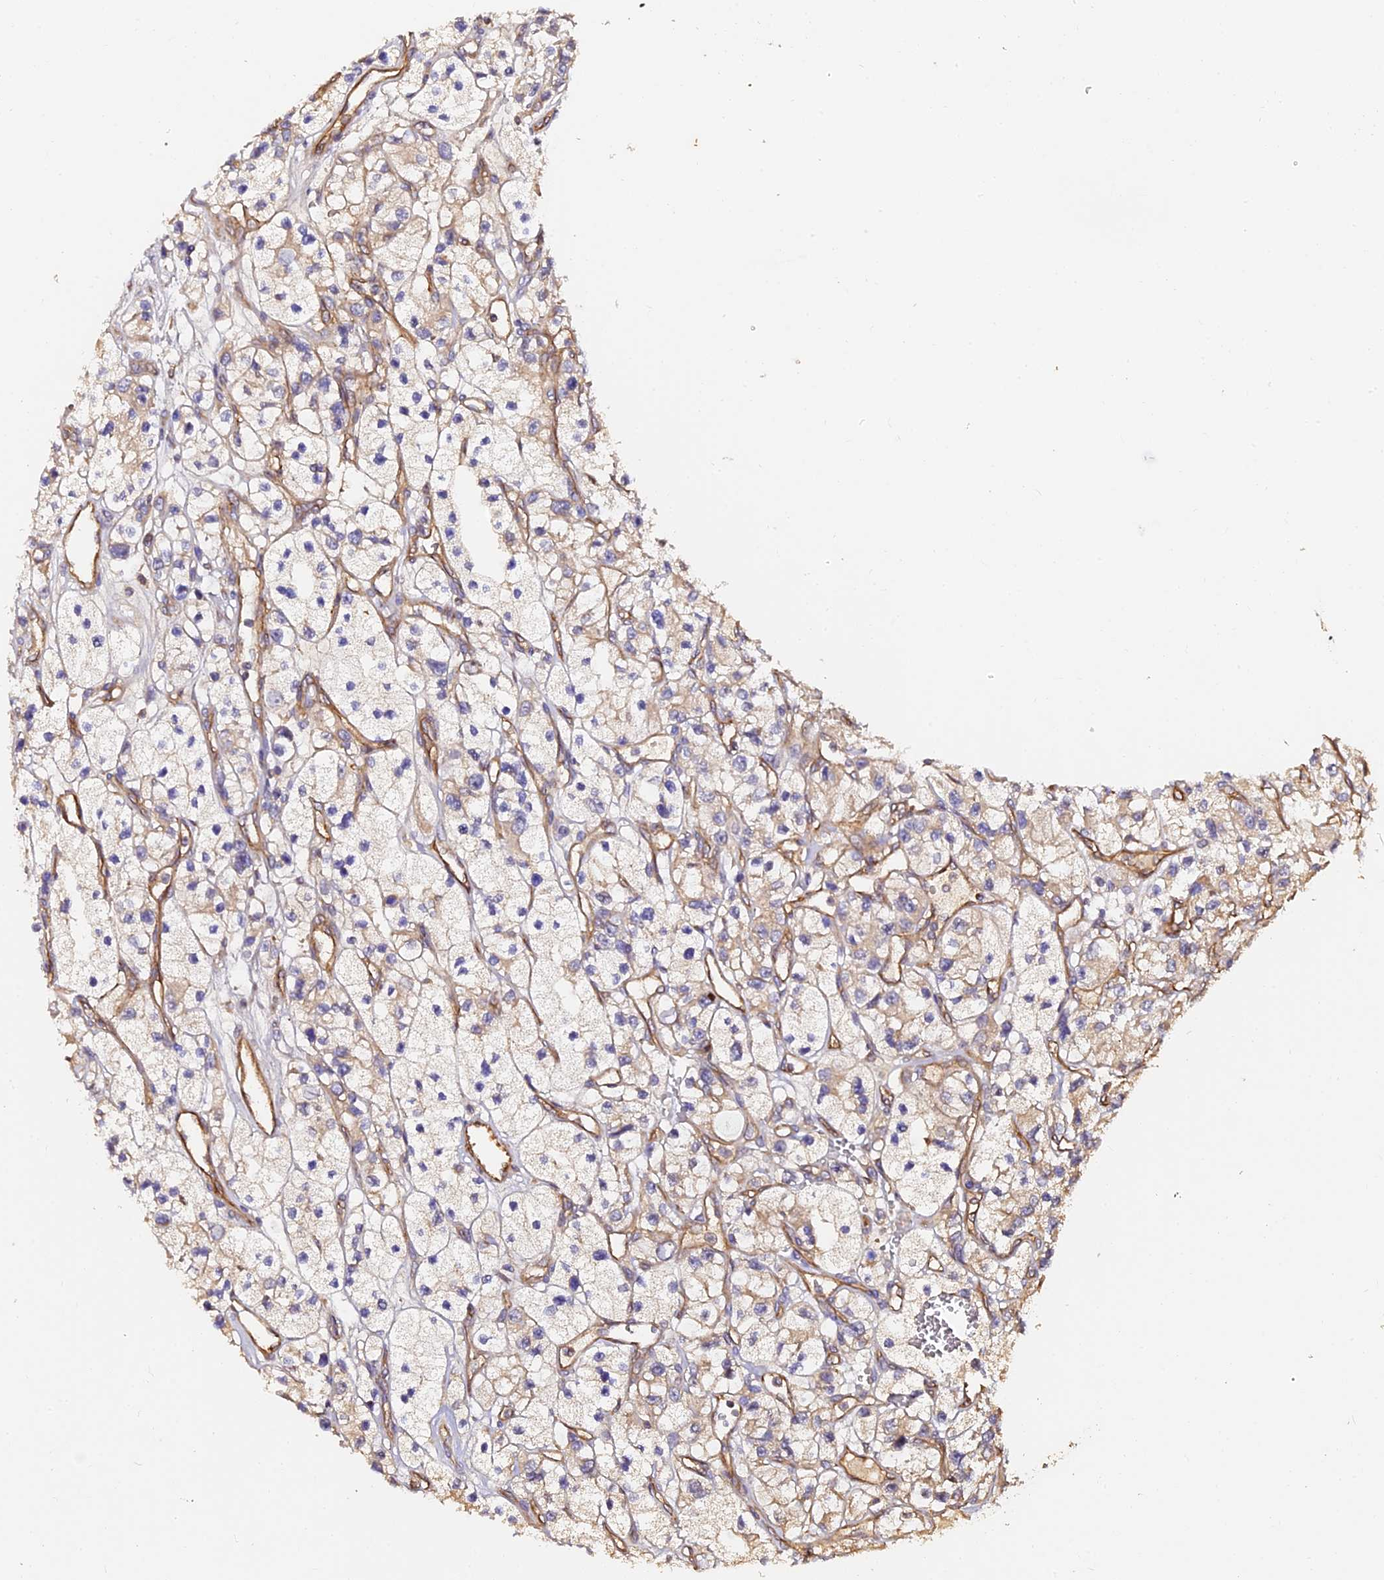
{"staining": {"intensity": "weak", "quantity": "<25%", "location": "cytoplasmic/membranous"}, "tissue": "renal cancer", "cell_type": "Tumor cells", "image_type": "cancer", "snomed": [{"axis": "morphology", "description": "Adenocarcinoma, NOS"}, {"axis": "topography", "description": "Kidney"}], "caption": "A micrograph of human renal adenocarcinoma is negative for staining in tumor cells. Brightfield microscopy of IHC stained with DAB (3,3'-diaminobenzidine) (brown) and hematoxylin (blue), captured at high magnification.", "gene": "TDO2", "patient": {"sex": "female", "age": 57}}